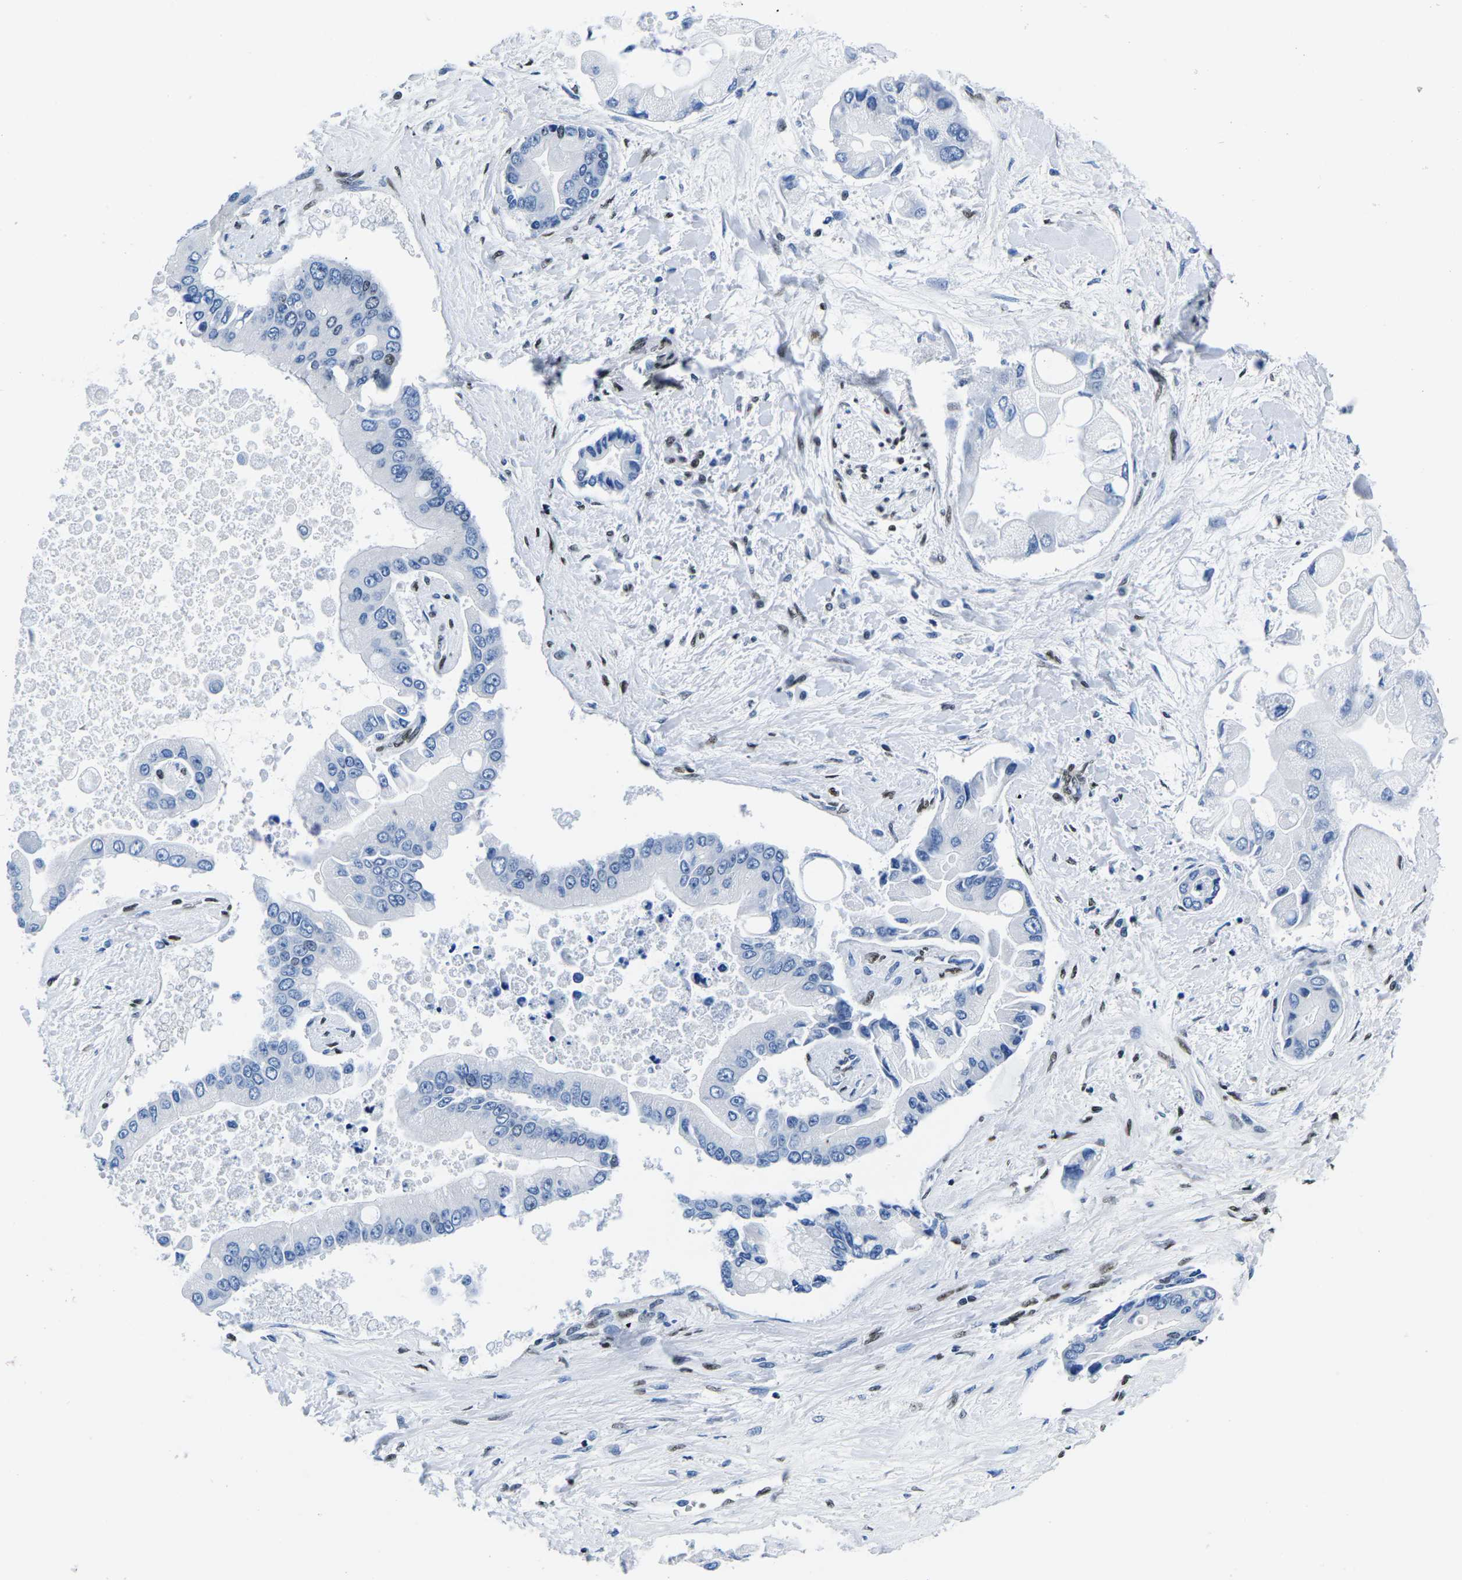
{"staining": {"intensity": "moderate", "quantity": "<25%", "location": "nuclear"}, "tissue": "liver cancer", "cell_type": "Tumor cells", "image_type": "cancer", "snomed": [{"axis": "morphology", "description": "Cholangiocarcinoma"}, {"axis": "topography", "description": "Liver"}], "caption": "Protein expression analysis of liver cancer displays moderate nuclear expression in about <25% of tumor cells.", "gene": "ATF1", "patient": {"sex": "male", "age": 50}}